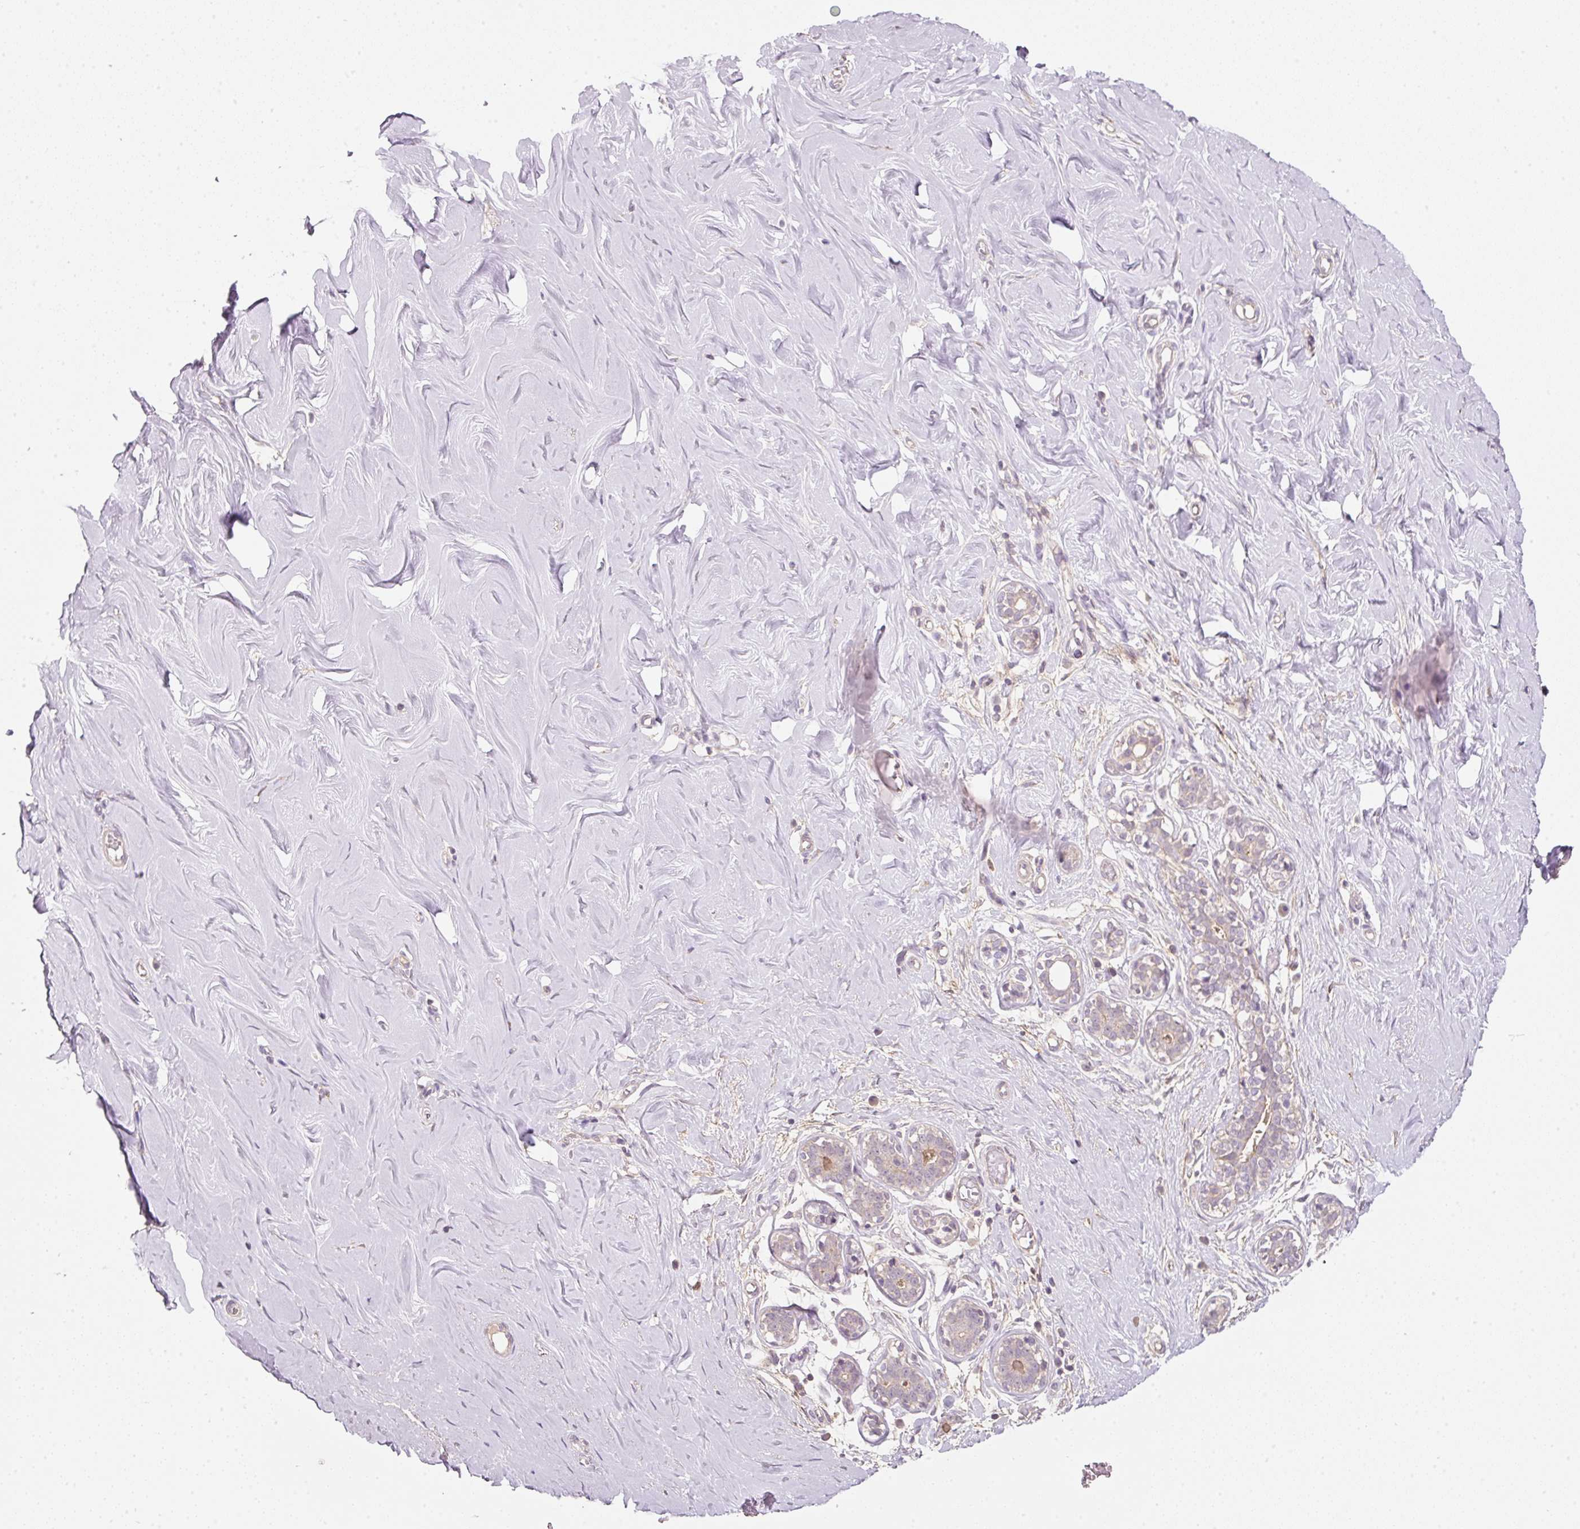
{"staining": {"intensity": "negative", "quantity": "none", "location": "none"}, "tissue": "breast", "cell_type": "Glandular cells", "image_type": "normal", "snomed": [{"axis": "morphology", "description": "Normal tissue, NOS"}, {"axis": "topography", "description": "Breast"}], "caption": "An image of human breast is negative for staining in glandular cells. The staining is performed using DAB (3,3'-diaminobenzidine) brown chromogen with nuclei counter-stained in using hematoxylin.", "gene": "TIRAP", "patient": {"sex": "female", "age": 27}}